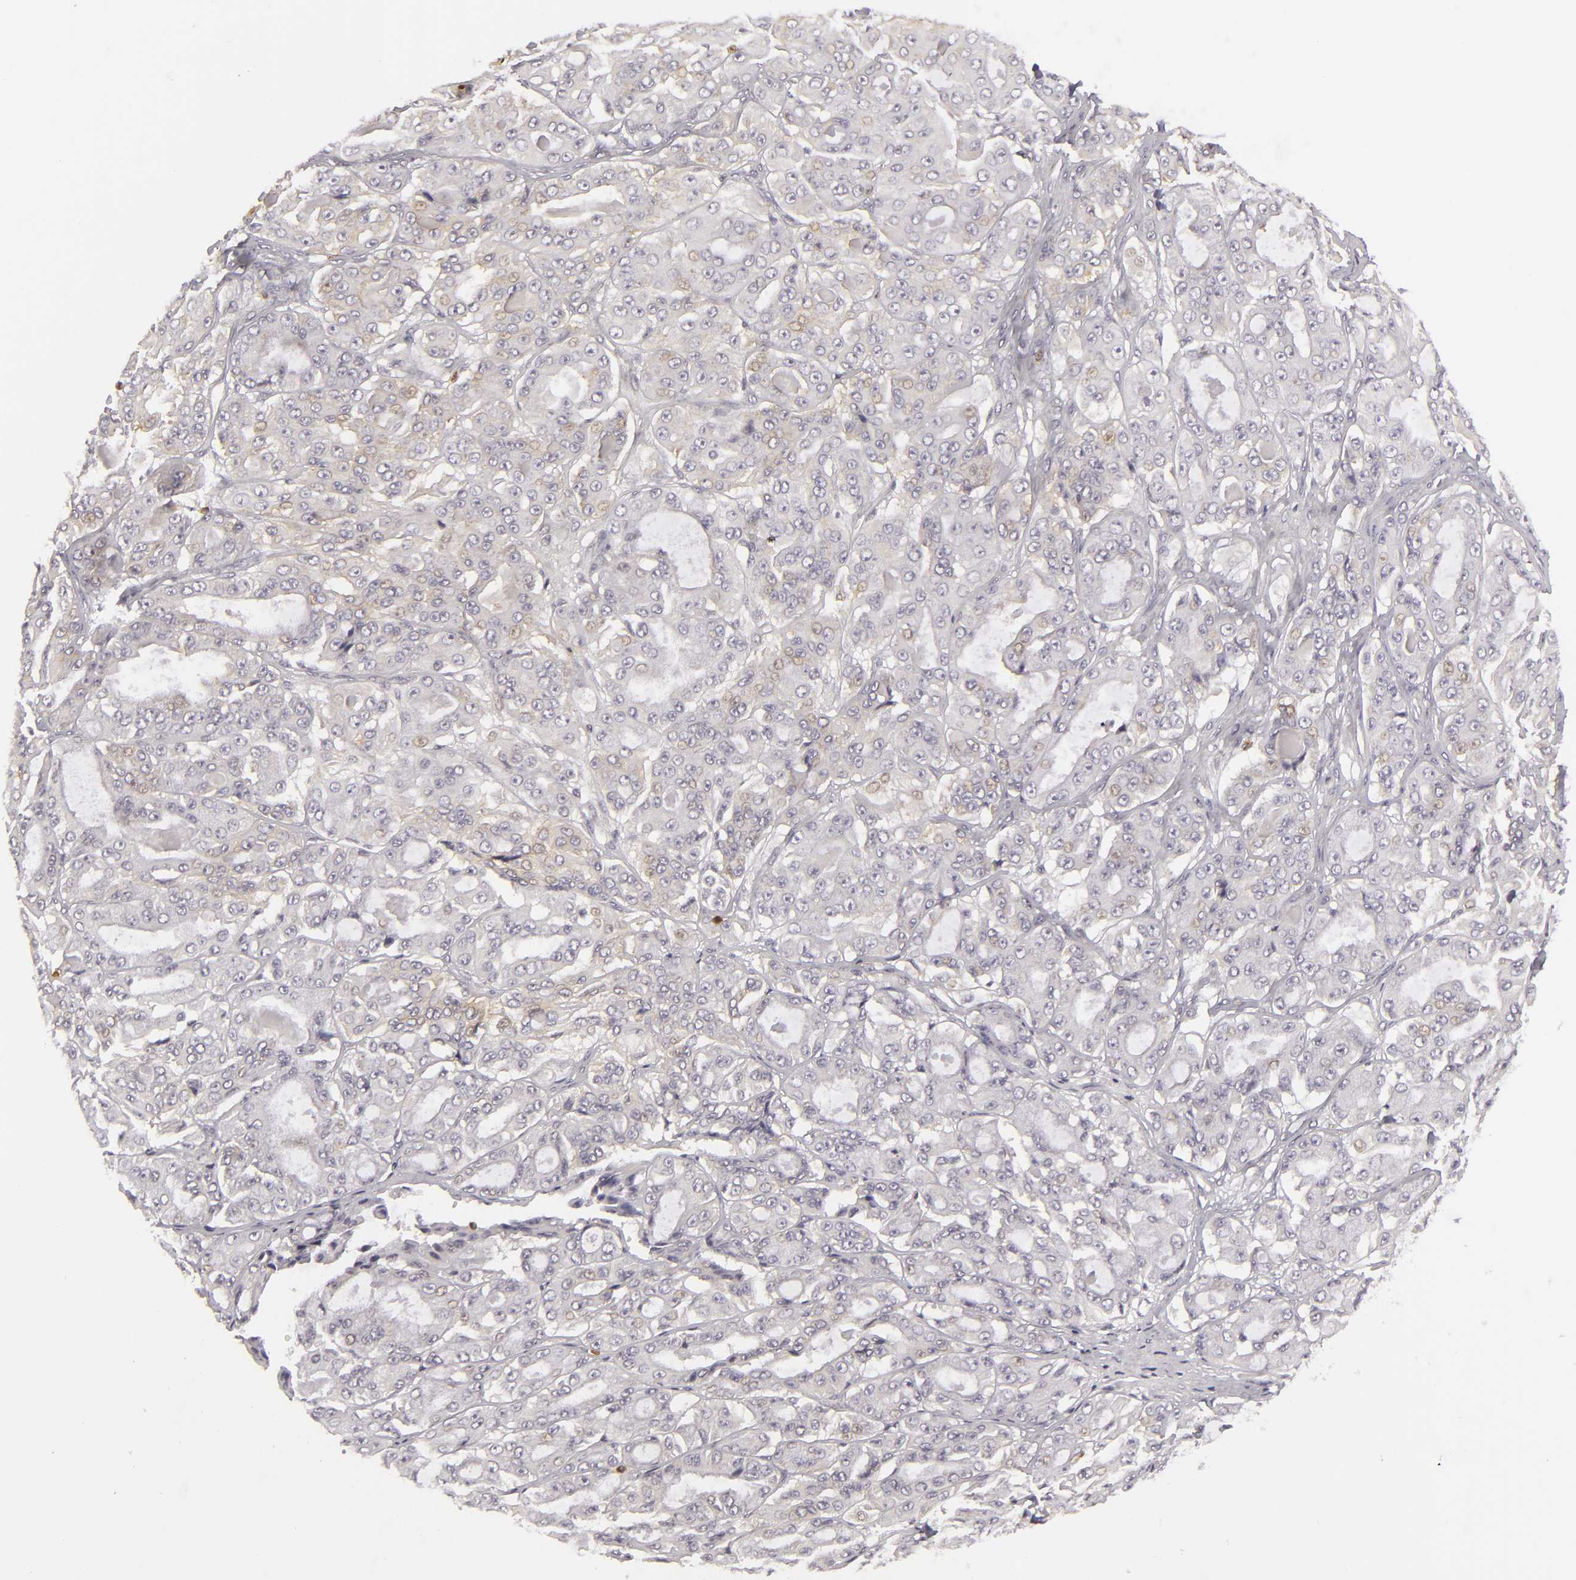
{"staining": {"intensity": "weak", "quantity": "<25%", "location": "cytoplasmic/membranous"}, "tissue": "ovarian cancer", "cell_type": "Tumor cells", "image_type": "cancer", "snomed": [{"axis": "morphology", "description": "Carcinoma, endometroid"}, {"axis": "topography", "description": "Ovary"}], "caption": "High magnification brightfield microscopy of ovarian cancer (endometroid carcinoma) stained with DAB (3,3'-diaminobenzidine) (brown) and counterstained with hematoxylin (blue): tumor cells show no significant staining.", "gene": "APOBEC3G", "patient": {"sex": "female", "age": 61}}